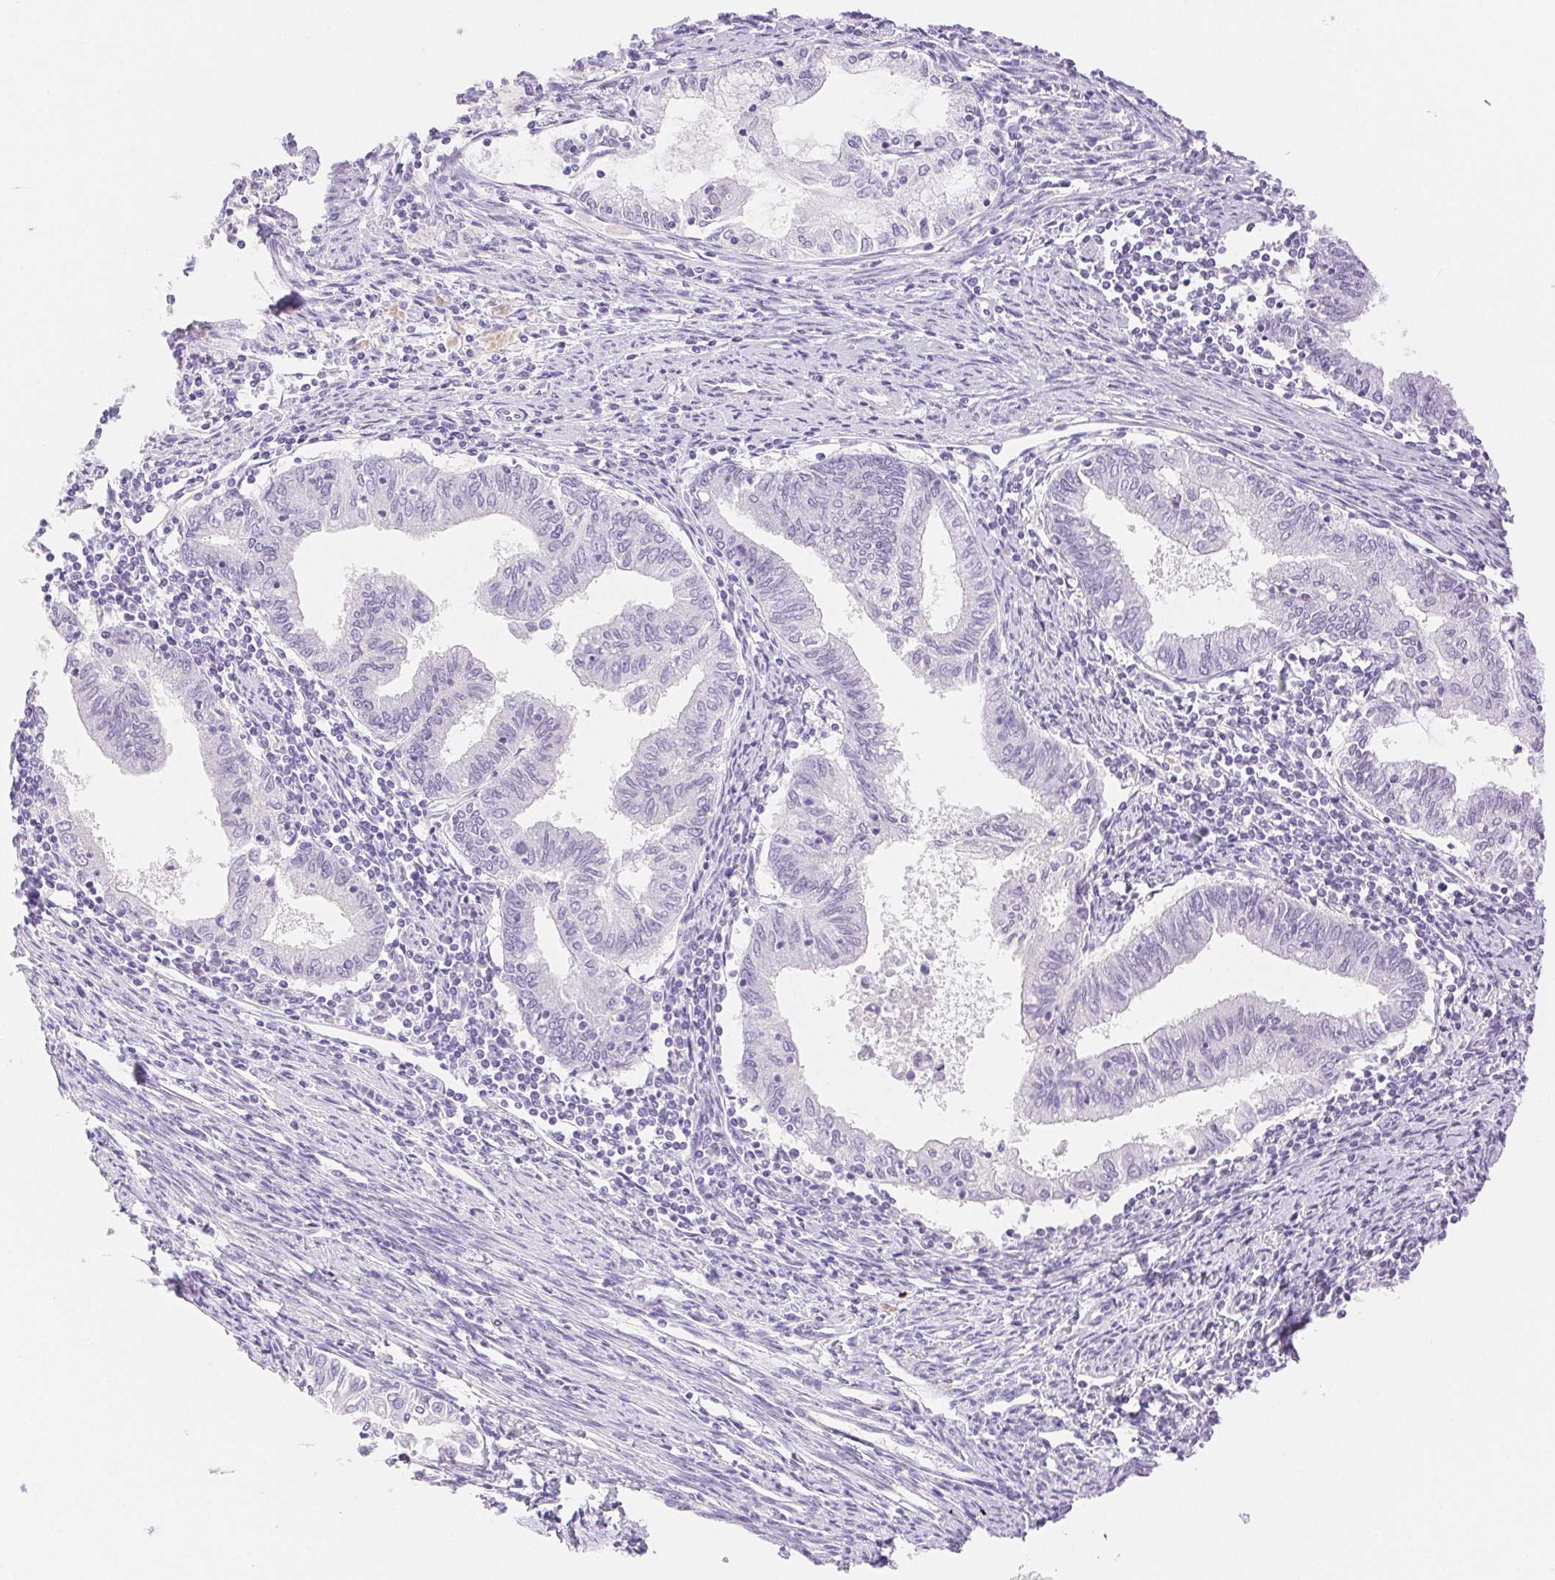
{"staining": {"intensity": "negative", "quantity": "none", "location": "none"}, "tissue": "endometrial cancer", "cell_type": "Tumor cells", "image_type": "cancer", "snomed": [{"axis": "morphology", "description": "Adenocarcinoma, NOS"}, {"axis": "topography", "description": "Endometrium"}], "caption": "There is no significant staining in tumor cells of endometrial adenocarcinoma.", "gene": "SPACA4", "patient": {"sex": "female", "age": 79}}